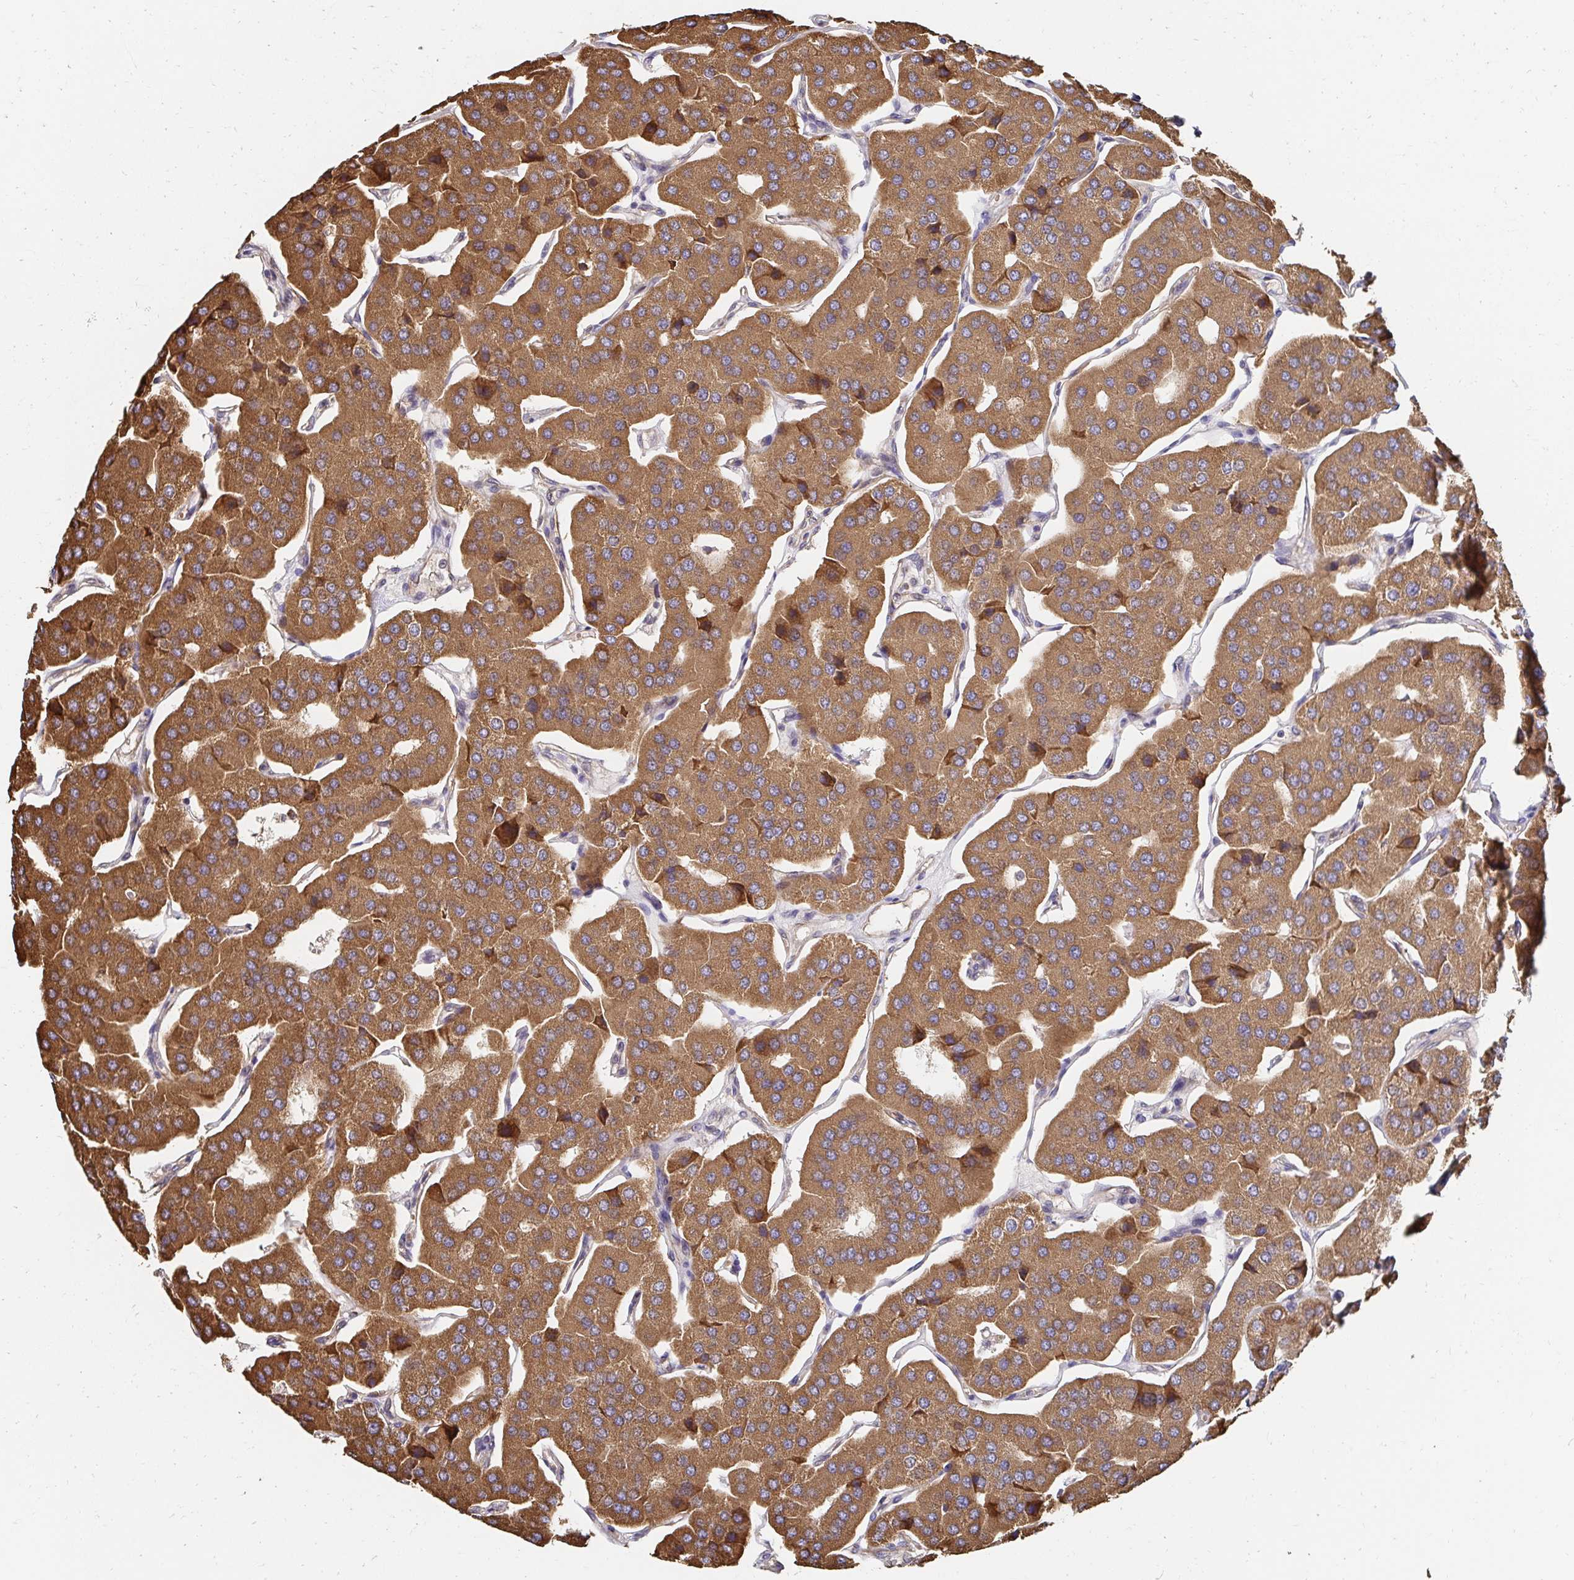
{"staining": {"intensity": "moderate", "quantity": ">75%", "location": "cytoplasmic/membranous"}, "tissue": "parathyroid gland", "cell_type": "Glandular cells", "image_type": "normal", "snomed": [{"axis": "morphology", "description": "Normal tissue, NOS"}, {"axis": "morphology", "description": "Adenoma, NOS"}, {"axis": "topography", "description": "Parathyroid gland"}], "caption": "A histopathology image of human parathyroid gland stained for a protein displays moderate cytoplasmic/membranous brown staining in glandular cells. (DAB (3,3'-diaminobenzidine) IHC, brown staining for protein, blue staining for nuclei).", "gene": "APBB1", "patient": {"sex": "female", "age": 86}}